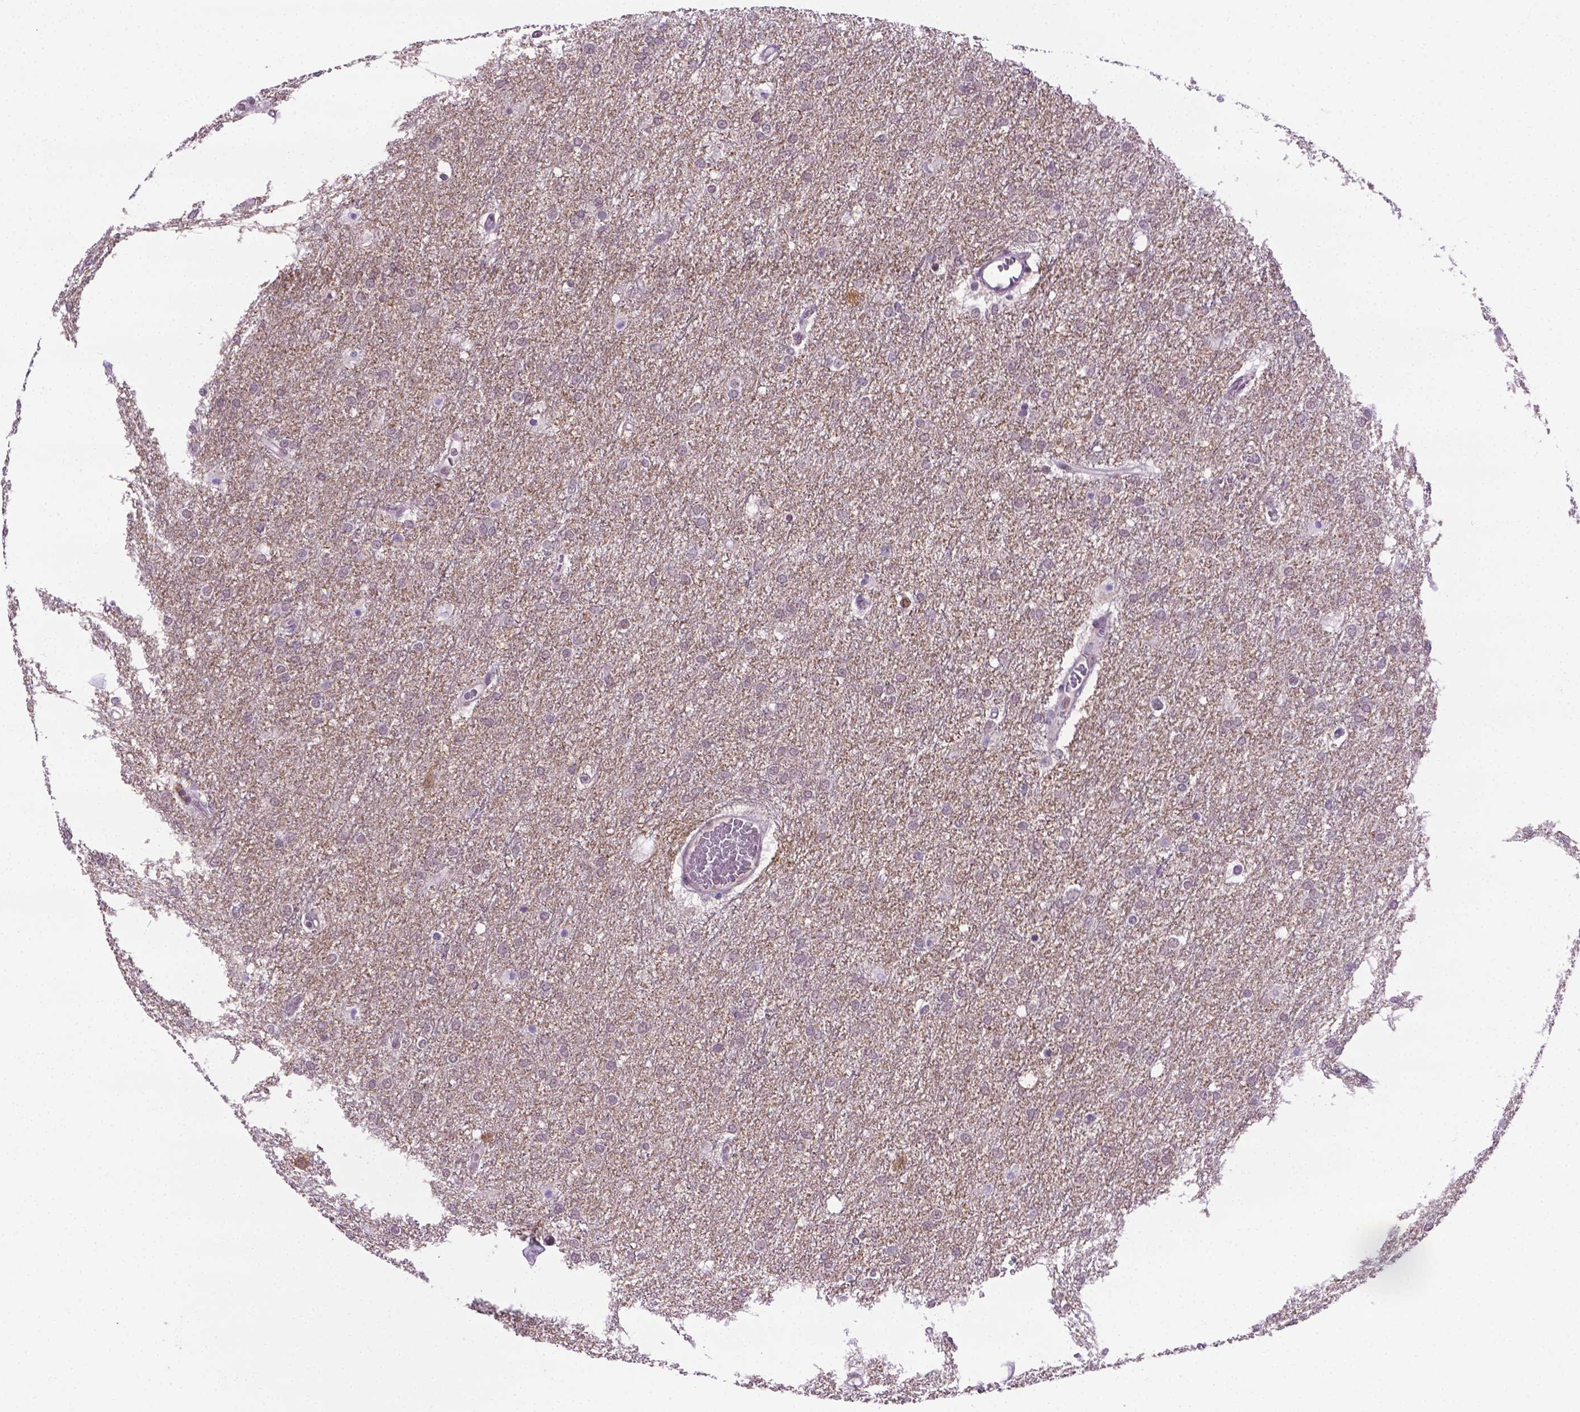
{"staining": {"intensity": "negative", "quantity": "none", "location": "none"}, "tissue": "glioma", "cell_type": "Tumor cells", "image_type": "cancer", "snomed": [{"axis": "morphology", "description": "Glioma, malignant, High grade"}, {"axis": "topography", "description": "Brain"}], "caption": "This is a photomicrograph of IHC staining of high-grade glioma (malignant), which shows no positivity in tumor cells.", "gene": "ABI2", "patient": {"sex": "female", "age": 61}}